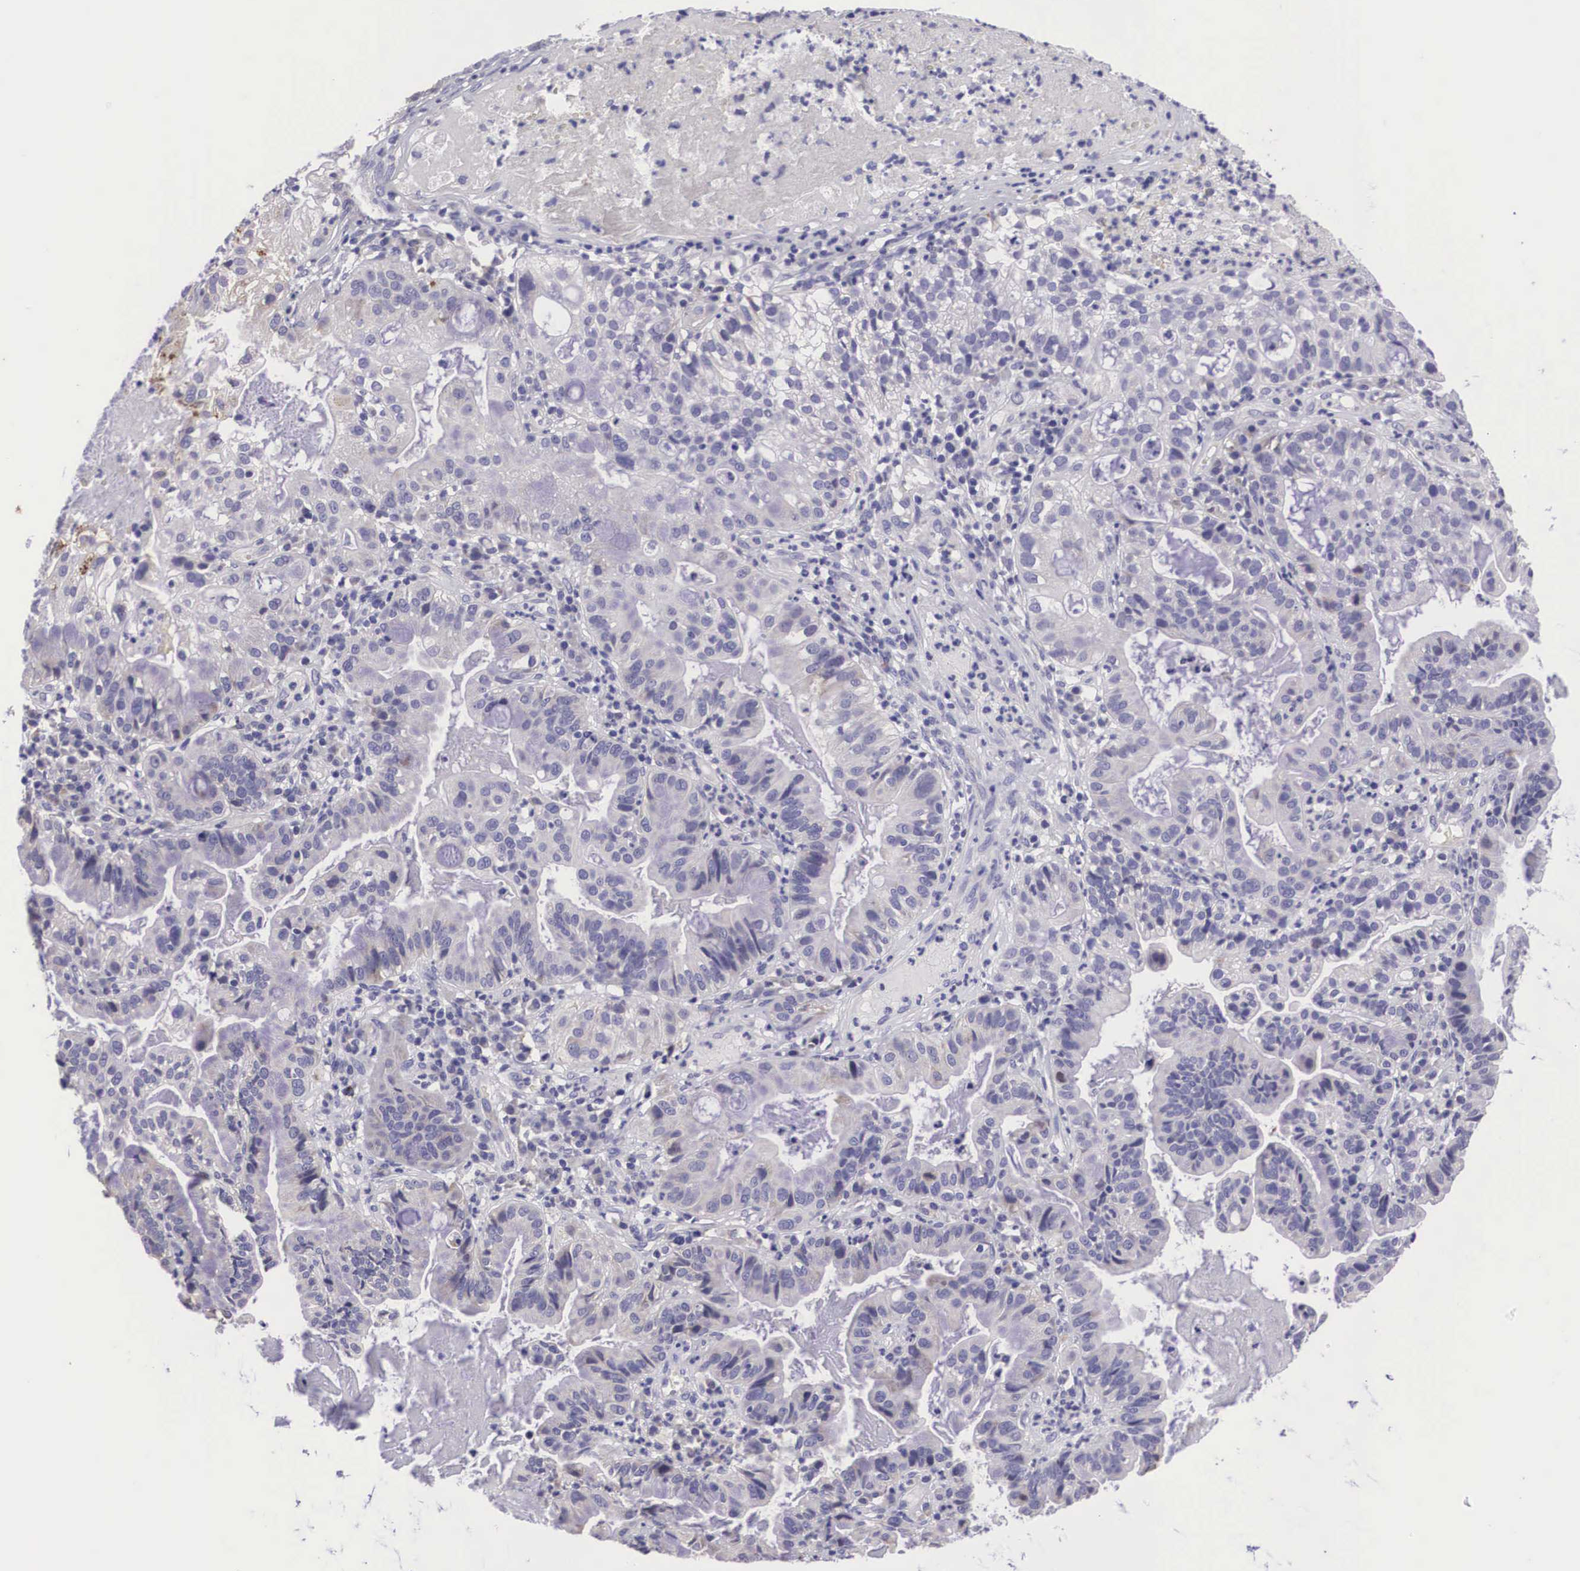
{"staining": {"intensity": "negative", "quantity": "none", "location": "none"}, "tissue": "cervical cancer", "cell_type": "Tumor cells", "image_type": "cancer", "snomed": [{"axis": "morphology", "description": "Adenocarcinoma, NOS"}, {"axis": "topography", "description": "Cervix"}], "caption": "High magnification brightfield microscopy of cervical adenocarcinoma stained with DAB (3,3'-diaminobenzidine) (brown) and counterstained with hematoxylin (blue): tumor cells show no significant positivity.", "gene": "ARG2", "patient": {"sex": "female", "age": 41}}